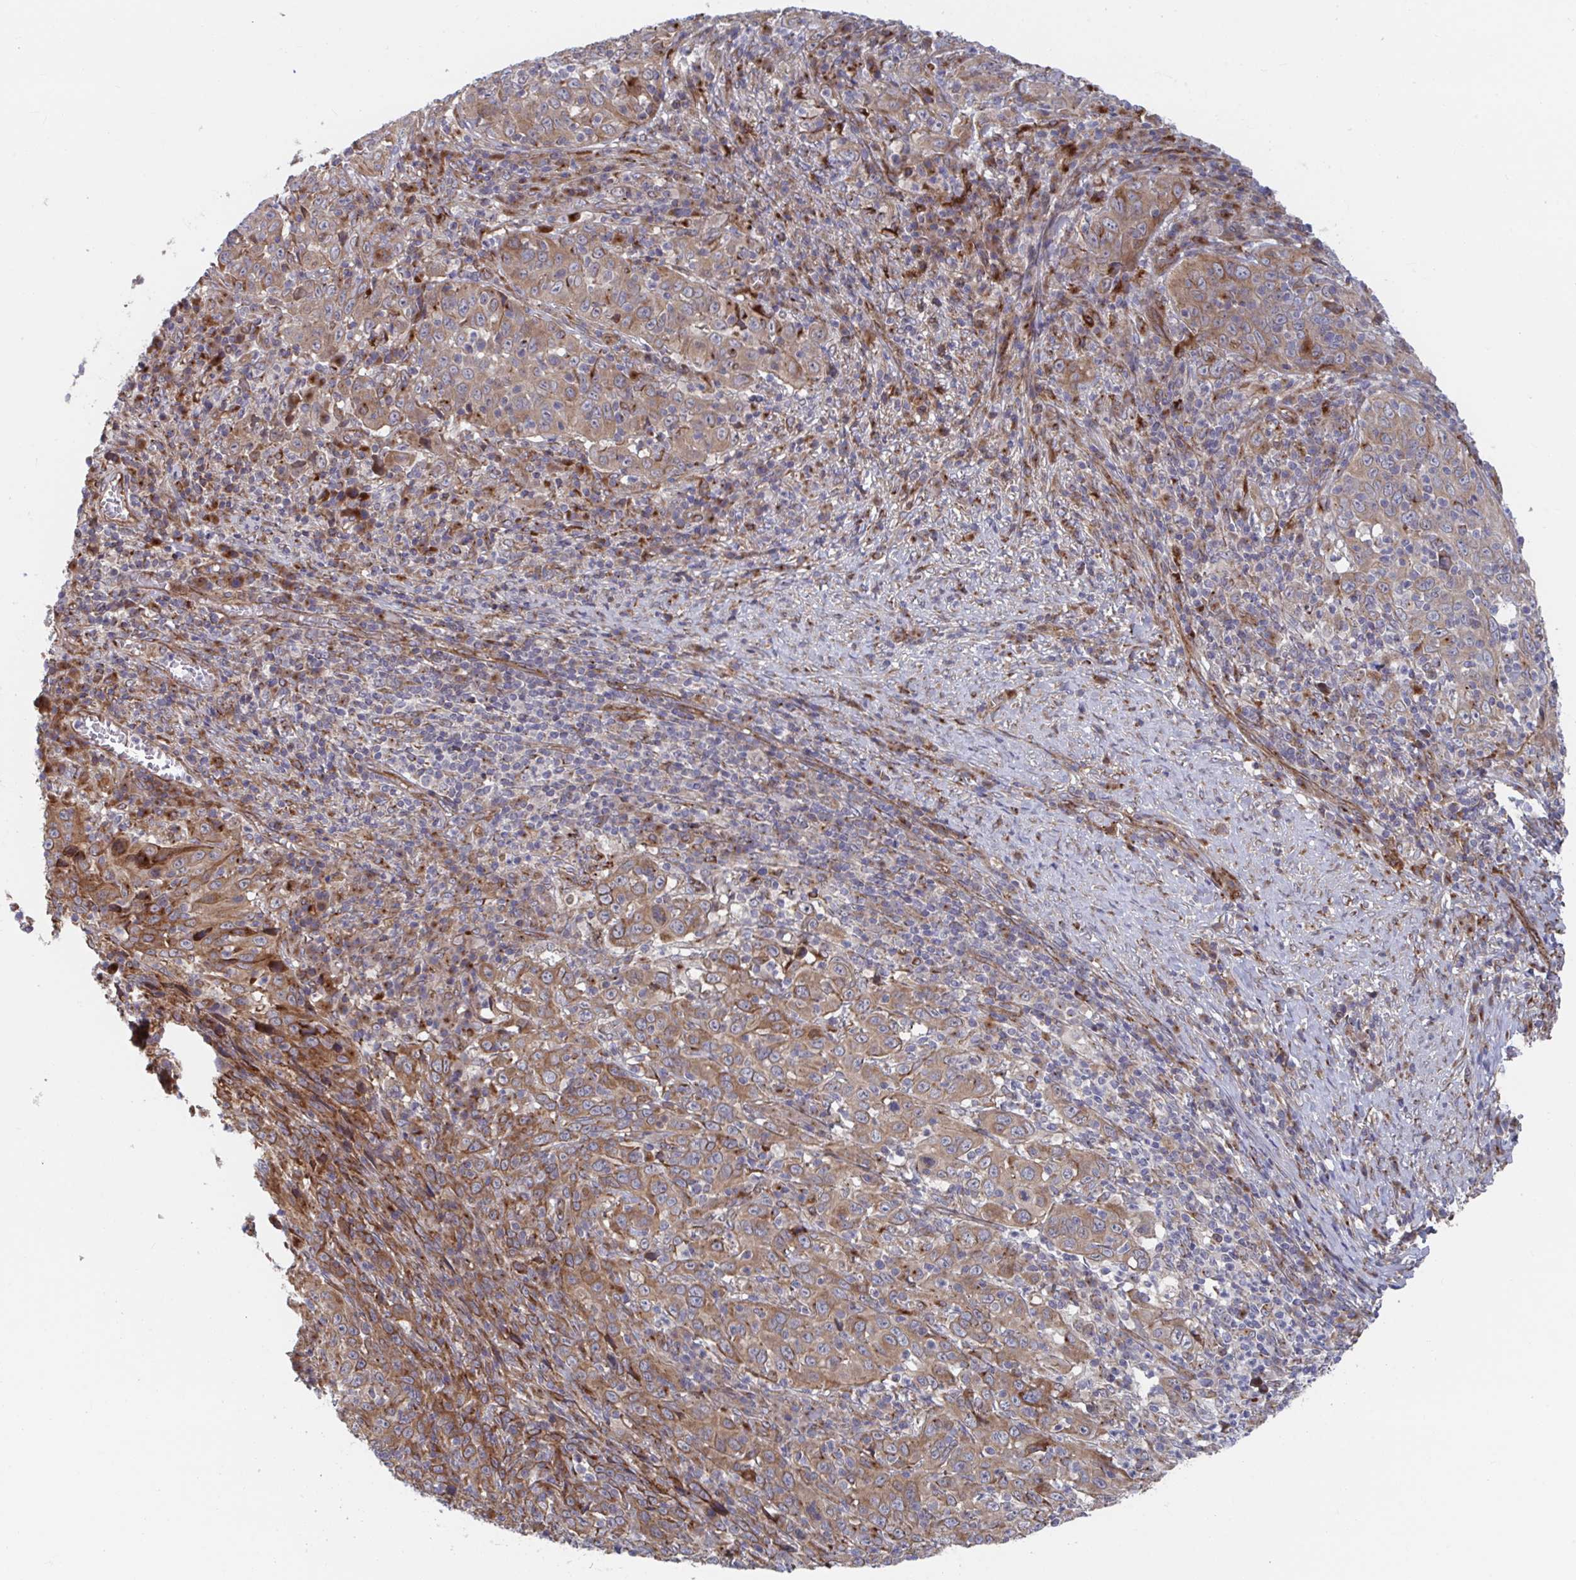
{"staining": {"intensity": "weak", "quantity": ">75%", "location": "cytoplasmic/membranous"}, "tissue": "cervical cancer", "cell_type": "Tumor cells", "image_type": "cancer", "snomed": [{"axis": "morphology", "description": "Squamous cell carcinoma, NOS"}, {"axis": "topography", "description": "Cervix"}], "caption": "The photomicrograph reveals staining of cervical cancer, revealing weak cytoplasmic/membranous protein expression (brown color) within tumor cells. (DAB IHC with brightfield microscopy, high magnification).", "gene": "FJX1", "patient": {"sex": "female", "age": 46}}